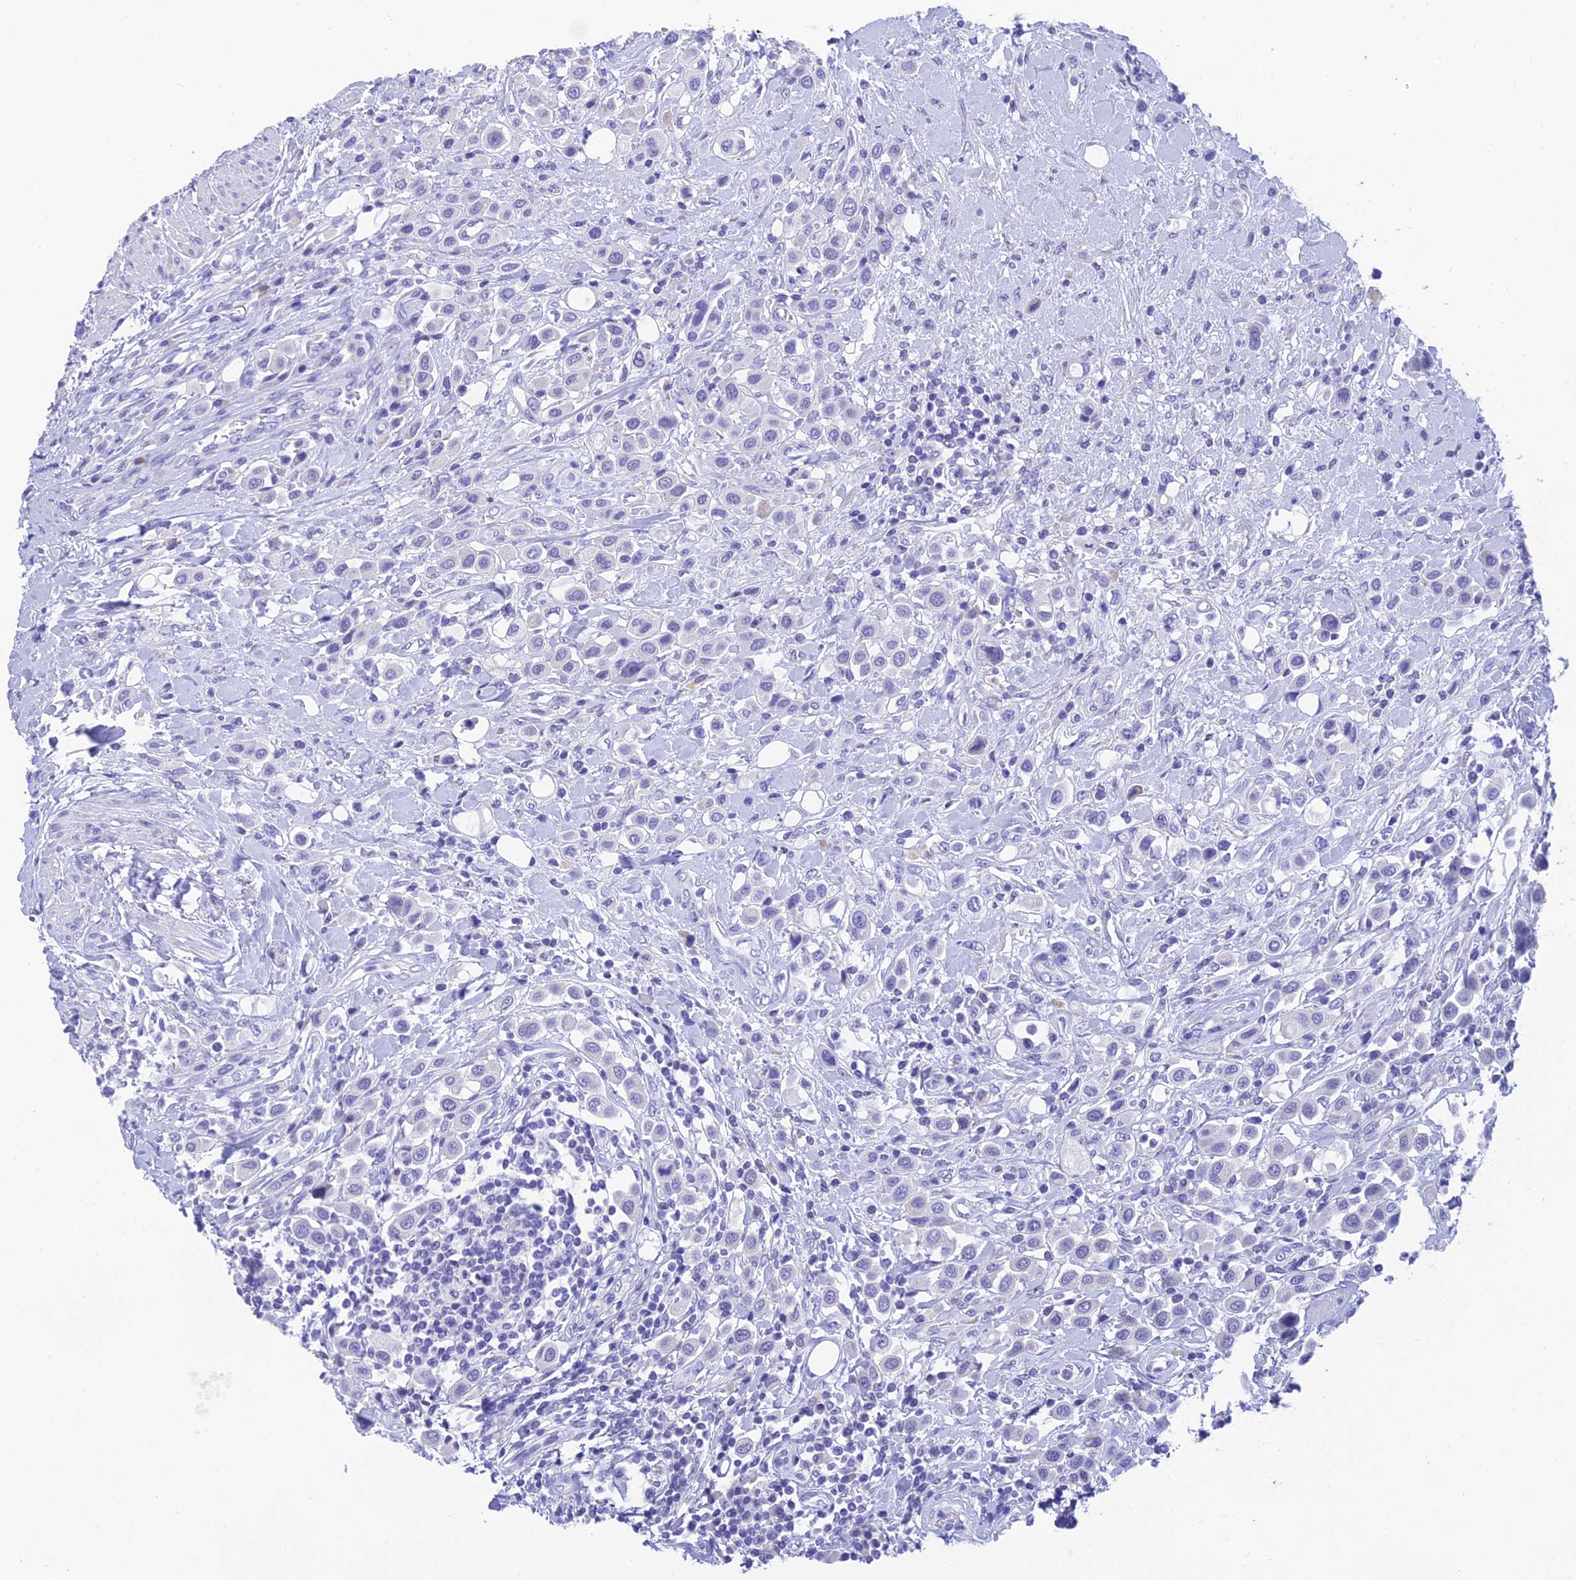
{"staining": {"intensity": "negative", "quantity": "none", "location": "none"}, "tissue": "urothelial cancer", "cell_type": "Tumor cells", "image_type": "cancer", "snomed": [{"axis": "morphology", "description": "Urothelial carcinoma, High grade"}, {"axis": "topography", "description": "Urinary bladder"}], "caption": "This image is of high-grade urothelial carcinoma stained with immunohistochemistry to label a protein in brown with the nuclei are counter-stained blue. There is no staining in tumor cells.", "gene": "KDELR3", "patient": {"sex": "male", "age": 50}}